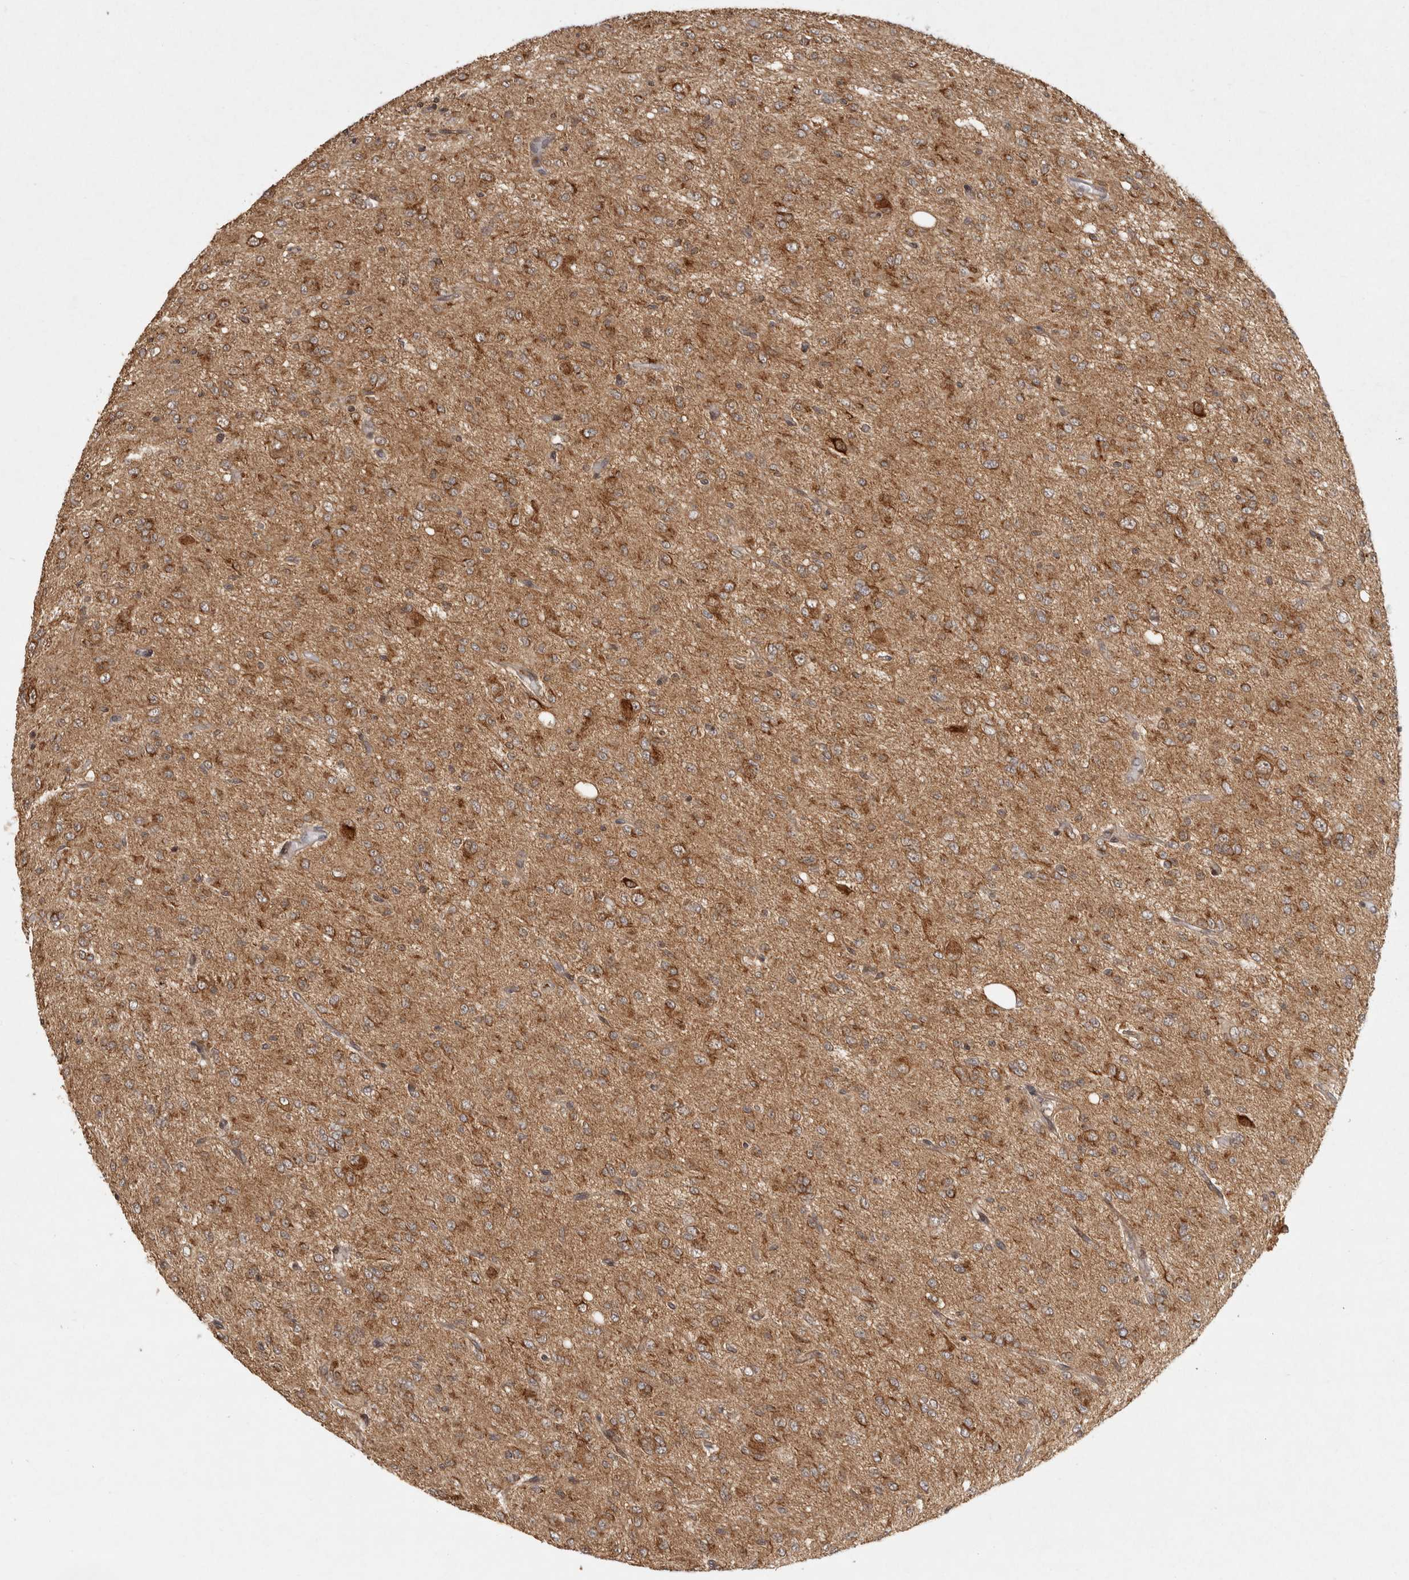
{"staining": {"intensity": "moderate", "quantity": ">75%", "location": "cytoplasmic/membranous"}, "tissue": "glioma", "cell_type": "Tumor cells", "image_type": "cancer", "snomed": [{"axis": "morphology", "description": "Glioma, malignant, High grade"}, {"axis": "topography", "description": "Brain"}], "caption": "Tumor cells demonstrate medium levels of moderate cytoplasmic/membranous expression in approximately >75% of cells in human malignant high-grade glioma. (DAB = brown stain, brightfield microscopy at high magnification).", "gene": "CAMSAP2", "patient": {"sex": "female", "age": 59}}